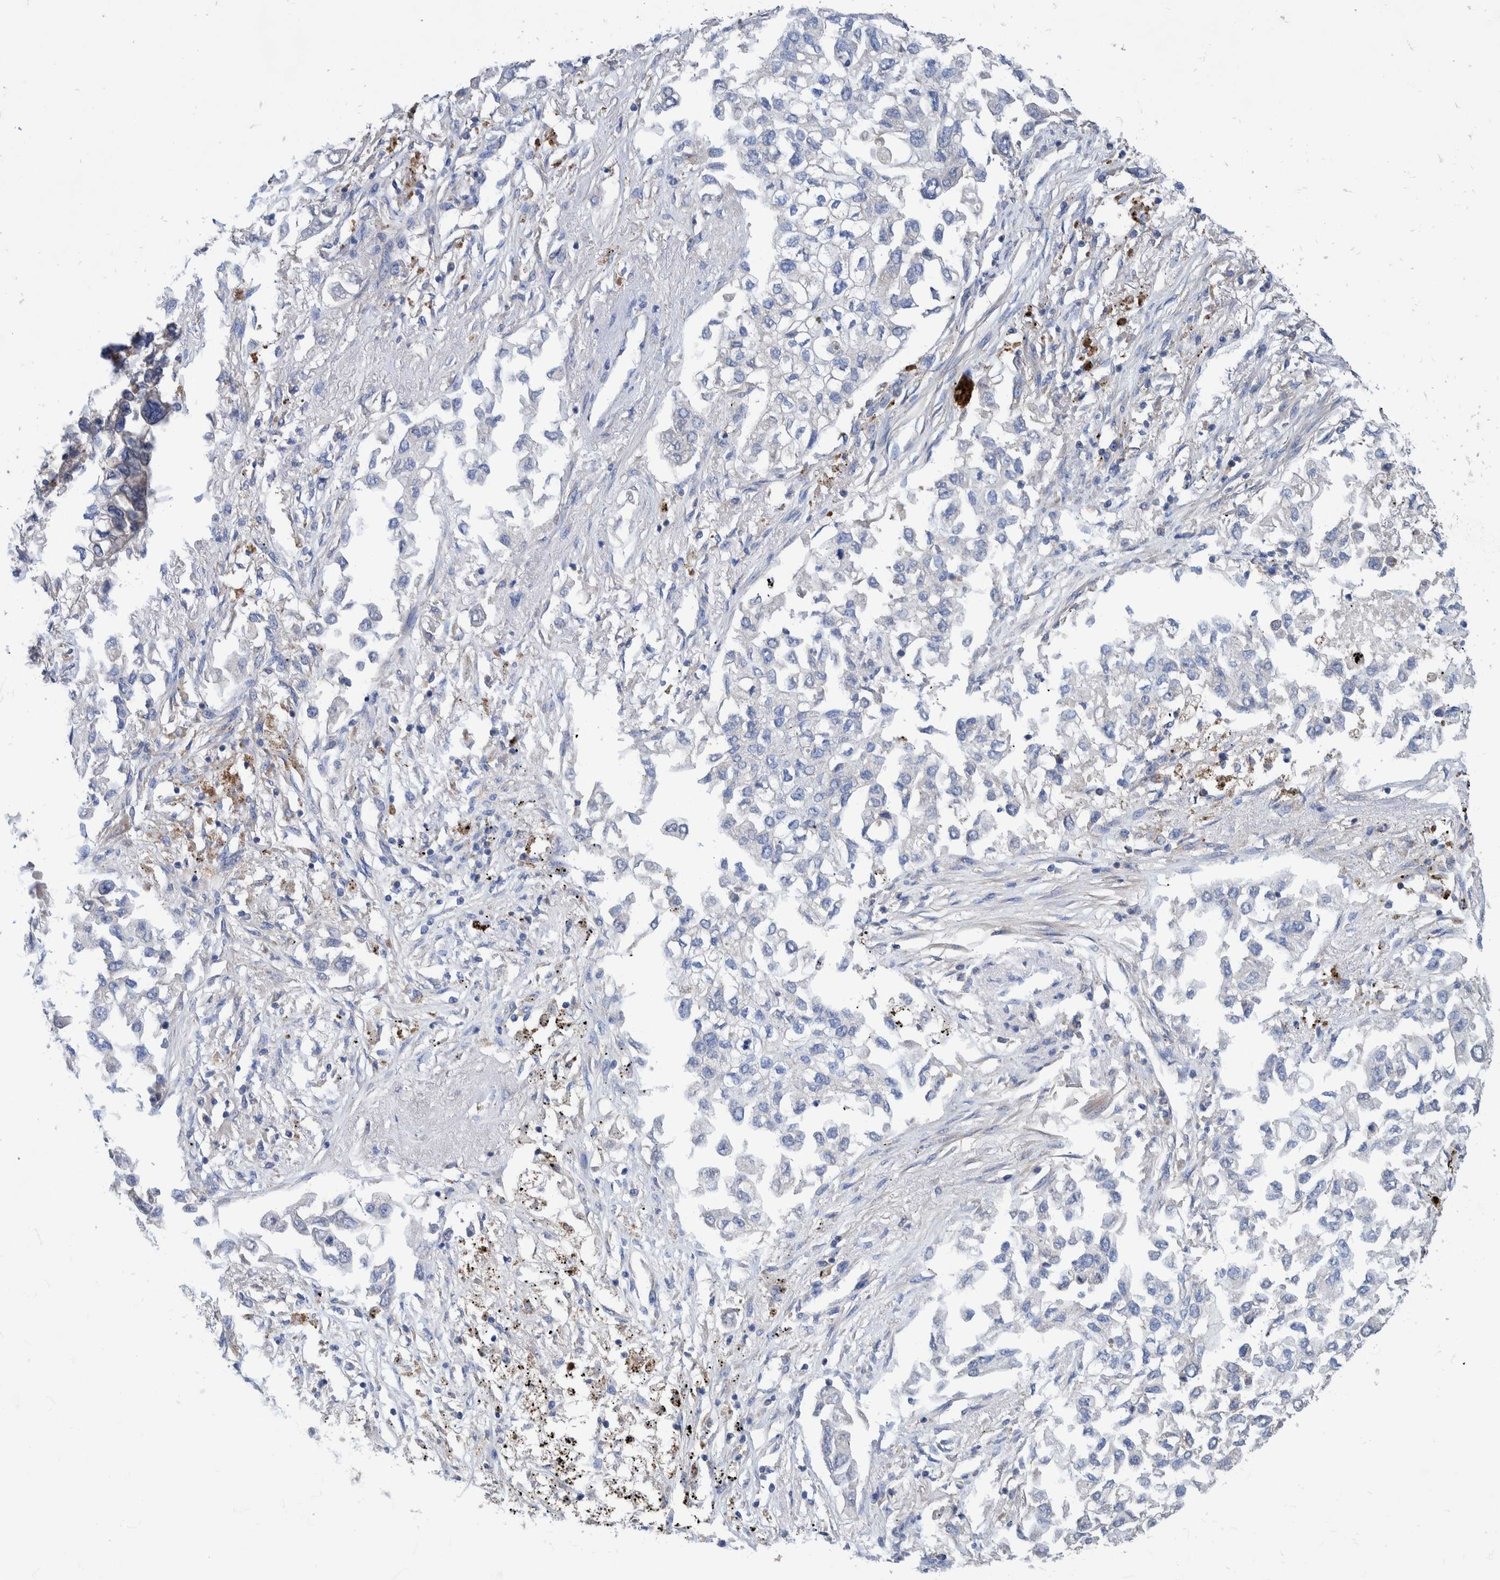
{"staining": {"intensity": "negative", "quantity": "none", "location": "none"}, "tissue": "lung cancer", "cell_type": "Tumor cells", "image_type": "cancer", "snomed": [{"axis": "morphology", "description": "Inflammation, NOS"}, {"axis": "morphology", "description": "Adenocarcinoma, NOS"}, {"axis": "topography", "description": "Lung"}], "caption": "This is an immunohistochemistry (IHC) histopathology image of human adenocarcinoma (lung). There is no positivity in tumor cells.", "gene": "DECR1", "patient": {"sex": "male", "age": 63}}